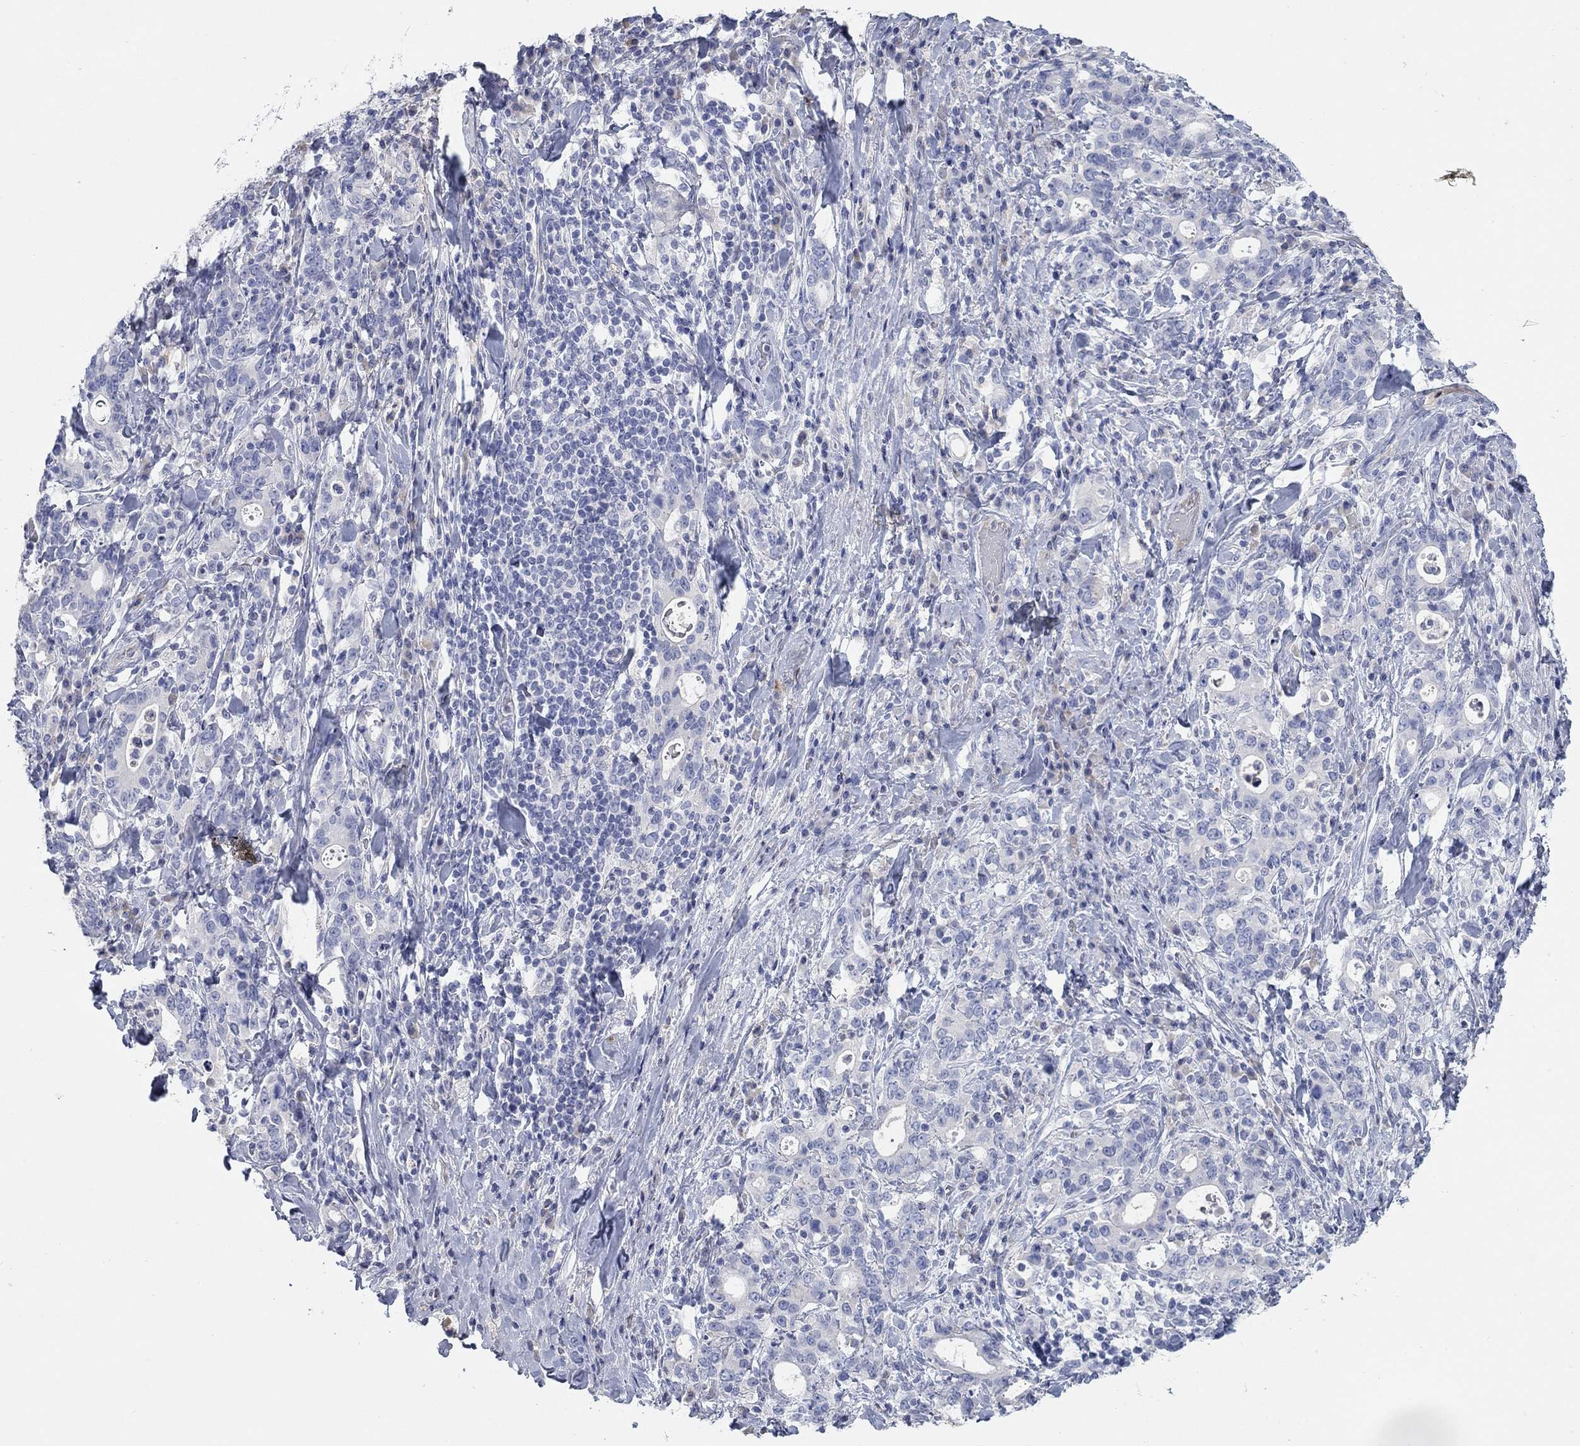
{"staining": {"intensity": "negative", "quantity": "none", "location": "none"}, "tissue": "stomach cancer", "cell_type": "Tumor cells", "image_type": "cancer", "snomed": [{"axis": "morphology", "description": "Adenocarcinoma, NOS"}, {"axis": "topography", "description": "Stomach"}], "caption": "A high-resolution micrograph shows IHC staining of stomach adenocarcinoma, which displays no significant expression in tumor cells. (Brightfield microscopy of DAB immunohistochemistry (IHC) at high magnification).", "gene": "TMEM249", "patient": {"sex": "male", "age": 79}}